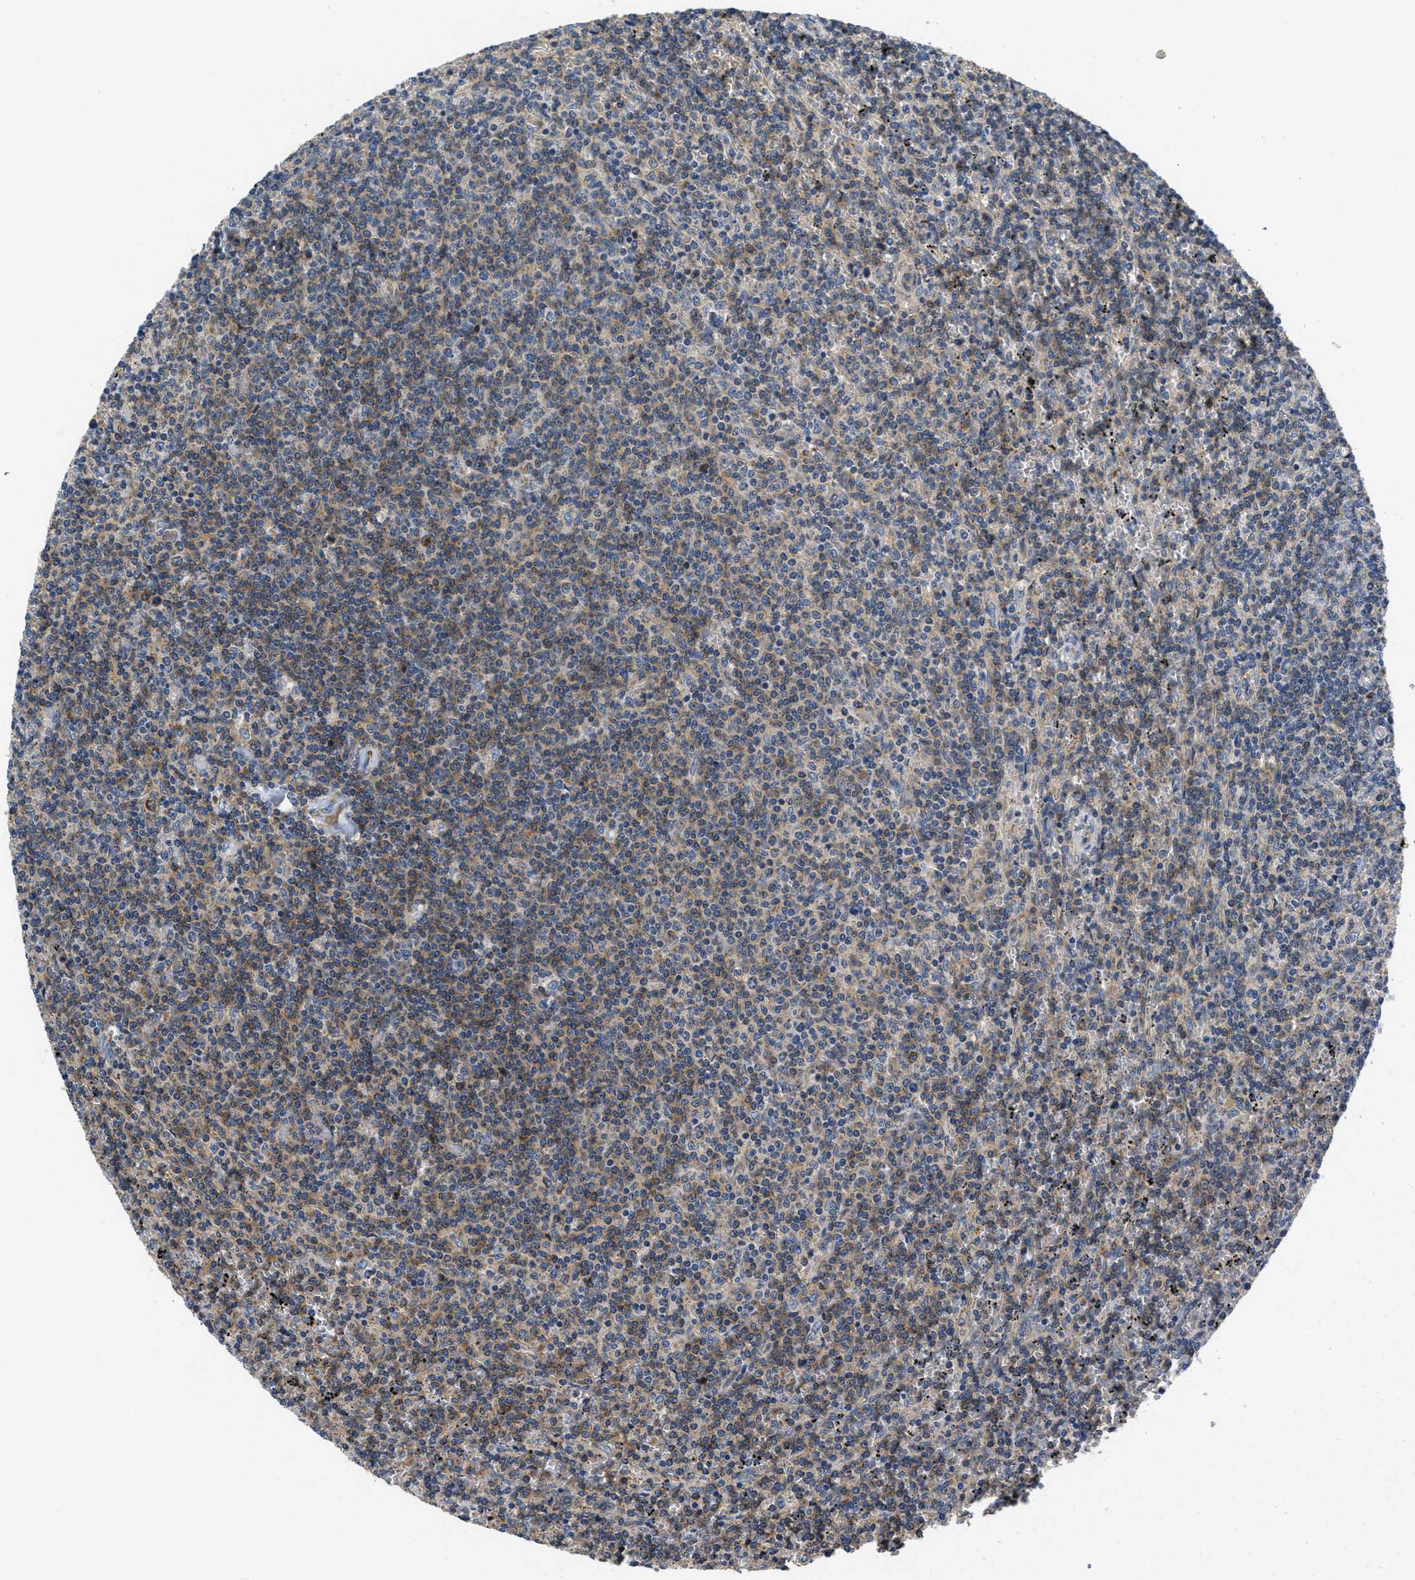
{"staining": {"intensity": "weak", "quantity": "25%-75%", "location": "cytoplasmic/membranous"}, "tissue": "lymphoma", "cell_type": "Tumor cells", "image_type": "cancer", "snomed": [{"axis": "morphology", "description": "Malignant lymphoma, non-Hodgkin's type, Low grade"}, {"axis": "topography", "description": "Spleen"}], "caption": "Immunohistochemistry (IHC) staining of lymphoma, which demonstrates low levels of weak cytoplasmic/membranous positivity in approximately 25%-75% of tumor cells indicating weak cytoplasmic/membranous protein staining. The staining was performed using DAB (brown) for protein detection and nuclei were counterstained in hematoxylin (blue).", "gene": "GALK1", "patient": {"sex": "female", "age": 50}}